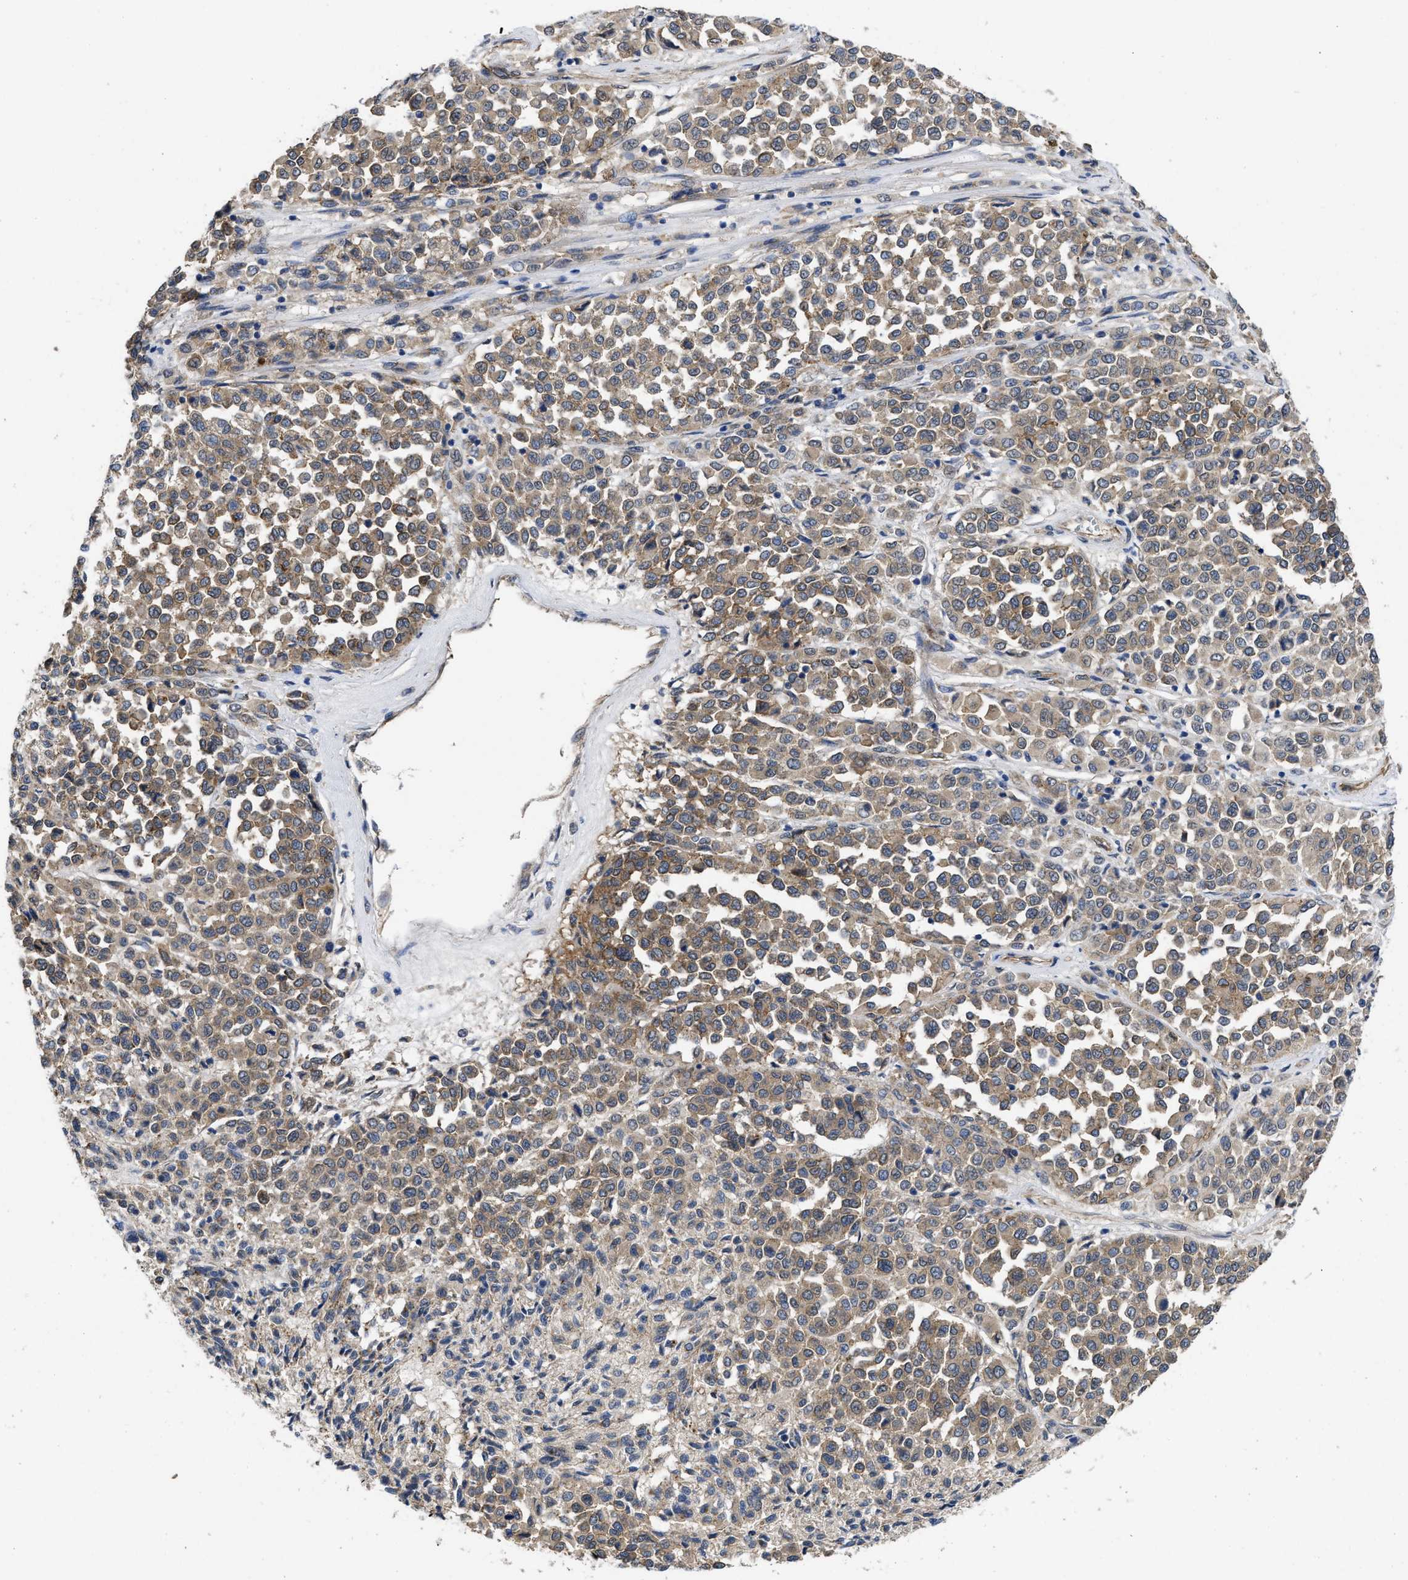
{"staining": {"intensity": "weak", "quantity": ">75%", "location": "cytoplasmic/membranous"}, "tissue": "melanoma", "cell_type": "Tumor cells", "image_type": "cancer", "snomed": [{"axis": "morphology", "description": "Malignant melanoma, Metastatic site"}, {"axis": "topography", "description": "Pancreas"}], "caption": "IHC image of neoplastic tissue: human malignant melanoma (metastatic site) stained using IHC exhibits low levels of weak protein expression localized specifically in the cytoplasmic/membranous of tumor cells, appearing as a cytoplasmic/membranous brown color.", "gene": "PKD2", "patient": {"sex": "female", "age": 30}}